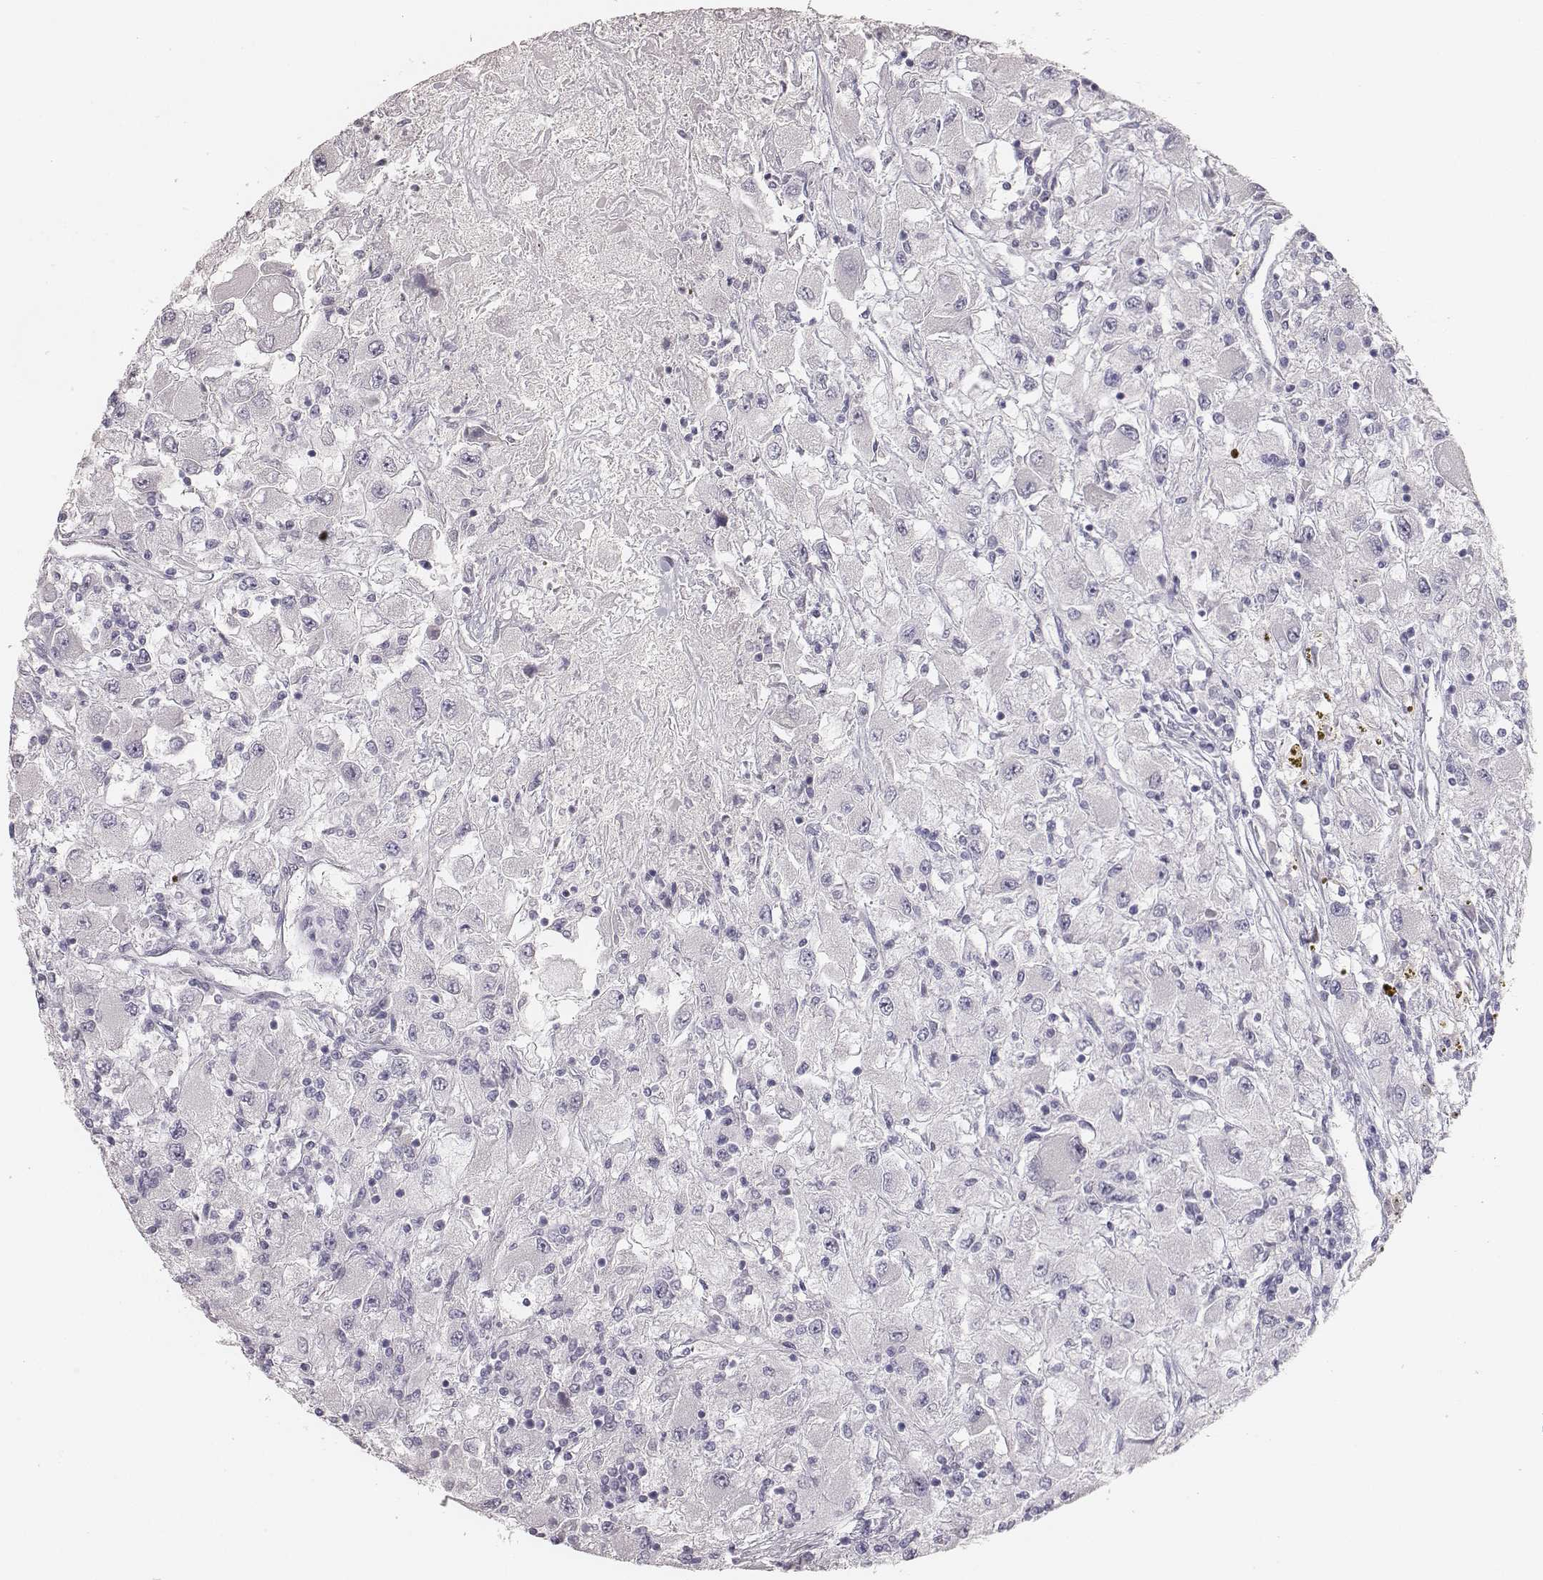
{"staining": {"intensity": "negative", "quantity": "none", "location": "none"}, "tissue": "renal cancer", "cell_type": "Tumor cells", "image_type": "cancer", "snomed": [{"axis": "morphology", "description": "Adenocarcinoma, NOS"}, {"axis": "topography", "description": "Kidney"}], "caption": "Tumor cells are negative for protein expression in human renal cancer (adenocarcinoma).", "gene": "MYH6", "patient": {"sex": "female", "age": 67}}